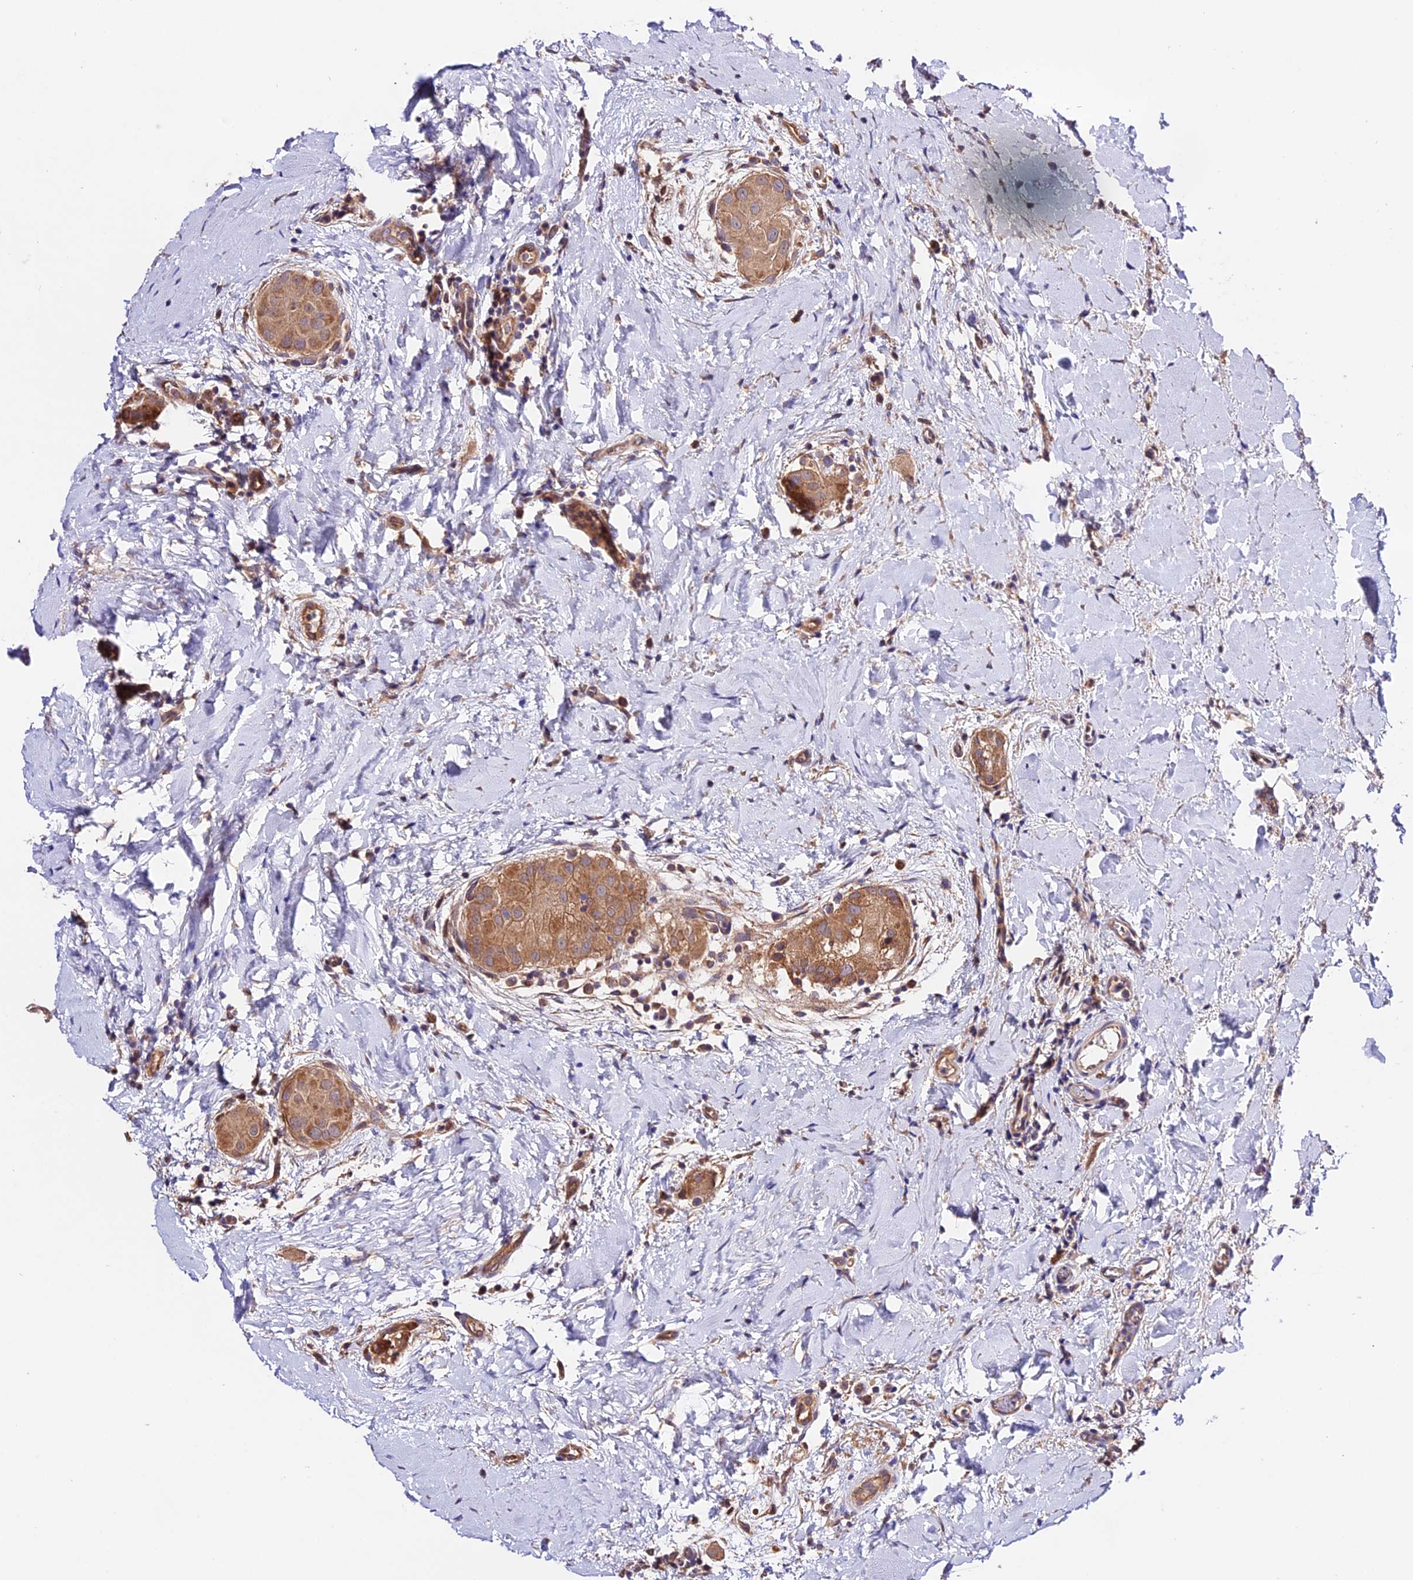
{"staining": {"intensity": "moderate", "quantity": ">75%", "location": "cytoplasmic/membranous"}, "tissue": "thyroid cancer", "cell_type": "Tumor cells", "image_type": "cancer", "snomed": [{"axis": "morphology", "description": "Papillary adenocarcinoma, NOS"}, {"axis": "topography", "description": "Thyroid gland"}], "caption": "Human thyroid papillary adenocarcinoma stained with a brown dye exhibits moderate cytoplasmic/membranous positive staining in approximately >75% of tumor cells.", "gene": "CES3", "patient": {"sex": "male", "age": 33}}